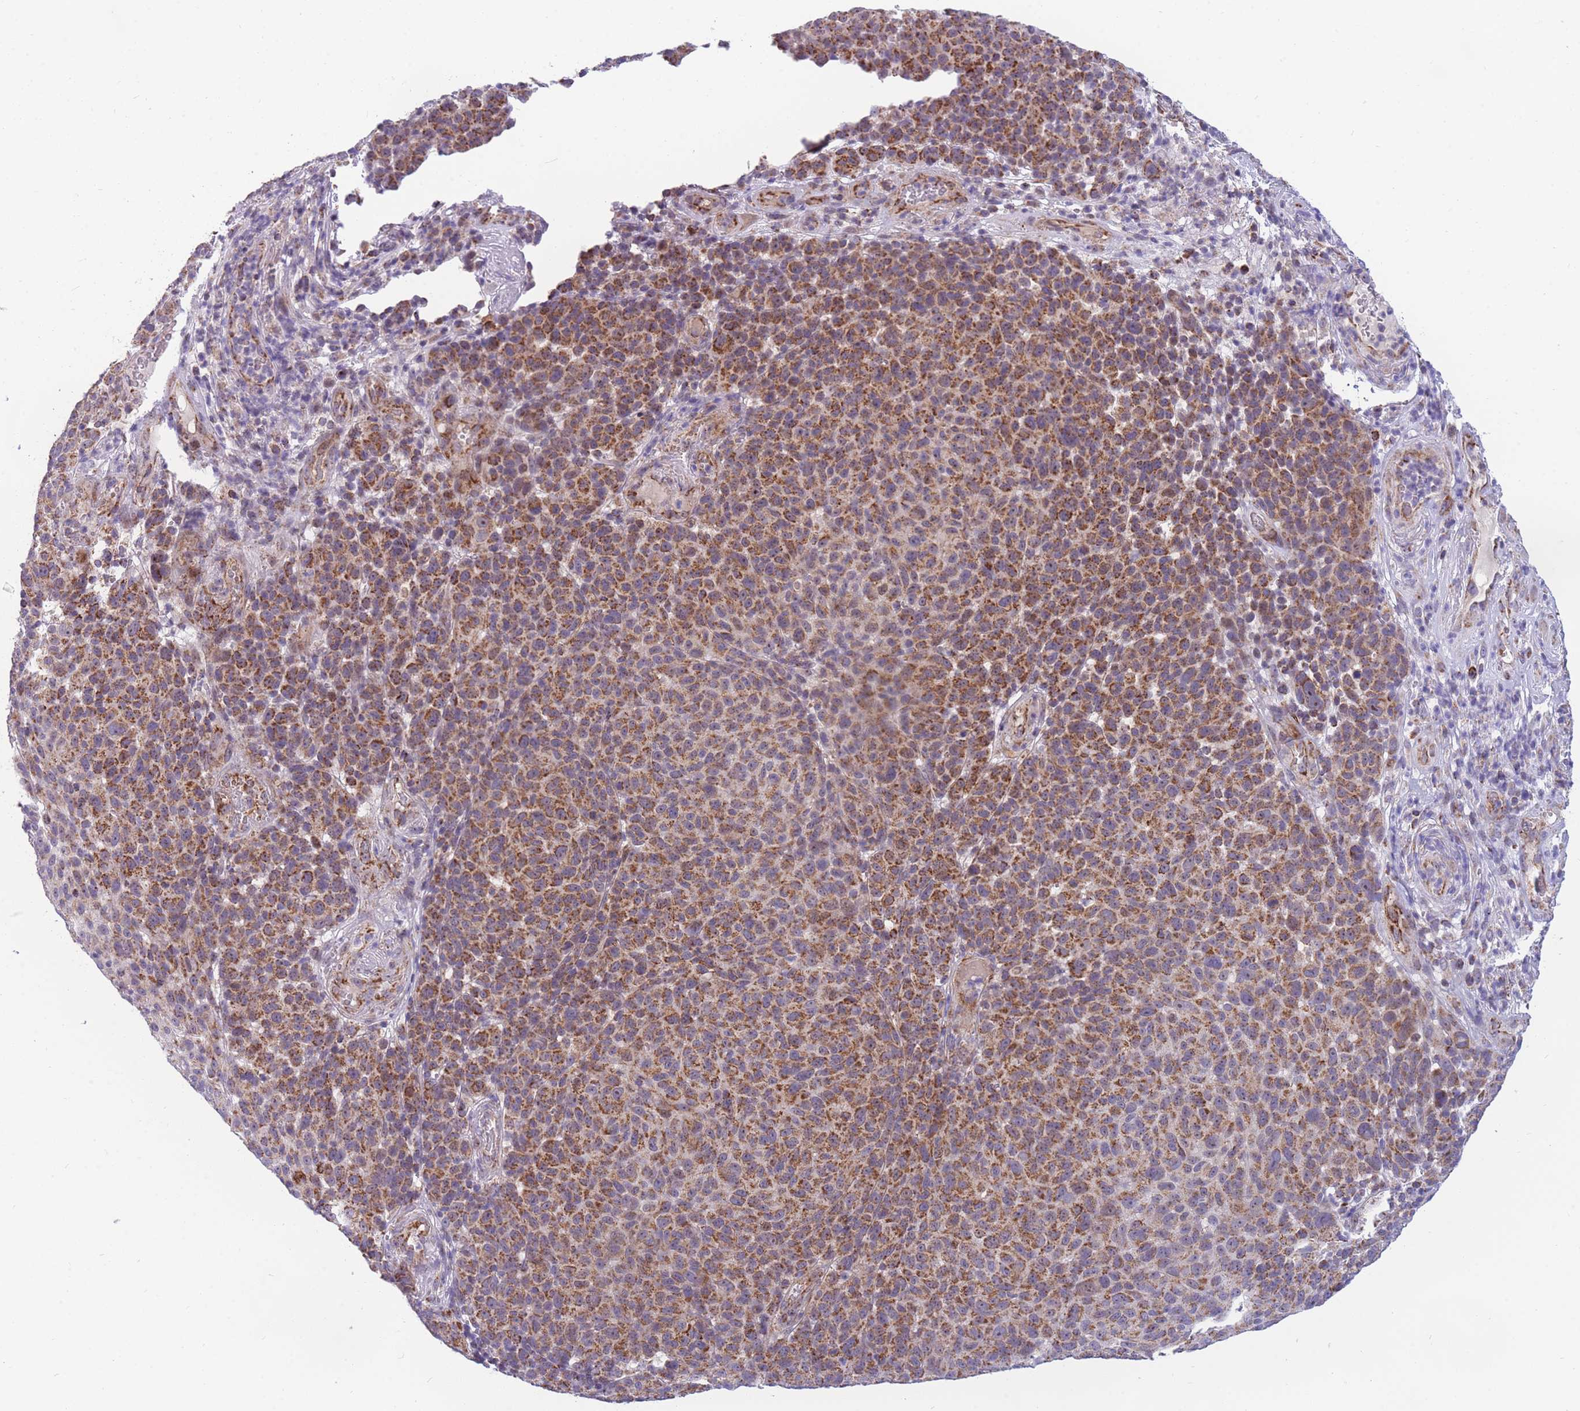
{"staining": {"intensity": "strong", "quantity": ">75%", "location": "cytoplasmic/membranous"}, "tissue": "melanoma", "cell_type": "Tumor cells", "image_type": "cancer", "snomed": [{"axis": "morphology", "description": "Malignant melanoma, NOS"}, {"axis": "topography", "description": "Skin"}], "caption": "Brown immunohistochemical staining in melanoma displays strong cytoplasmic/membranous staining in about >75% of tumor cells.", "gene": "DDX49", "patient": {"sex": "male", "age": 49}}